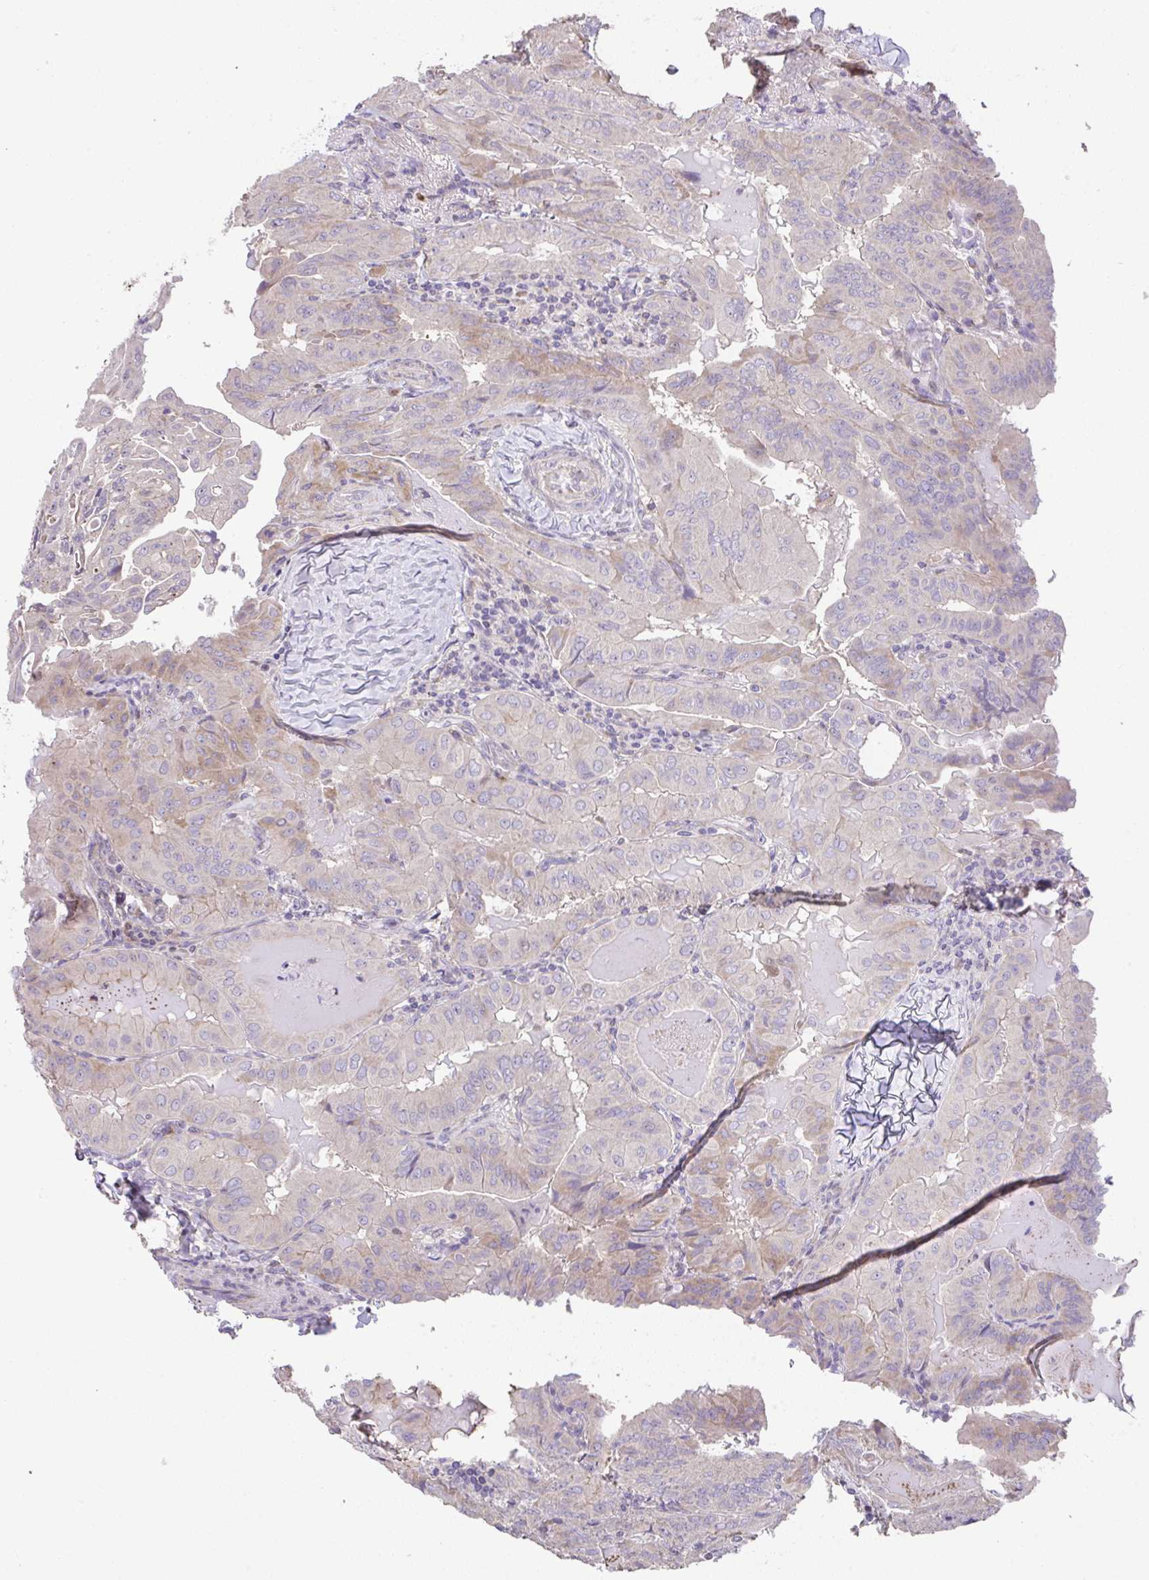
{"staining": {"intensity": "weak", "quantity": "<25%", "location": "cytoplasmic/membranous"}, "tissue": "thyroid cancer", "cell_type": "Tumor cells", "image_type": "cancer", "snomed": [{"axis": "morphology", "description": "Papillary adenocarcinoma, NOS"}, {"axis": "topography", "description": "Thyroid gland"}], "caption": "Immunohistochemistry (IHC) of thyroid cancer exhibits no expression in tumor cells. (DAB (3,3'-diaminobenzidine) immunohistochemistry (IHC) with hematoxylin counter stain).", "gene": "RUNDC3B", "patient": {"sex": "female", "age": 68}}